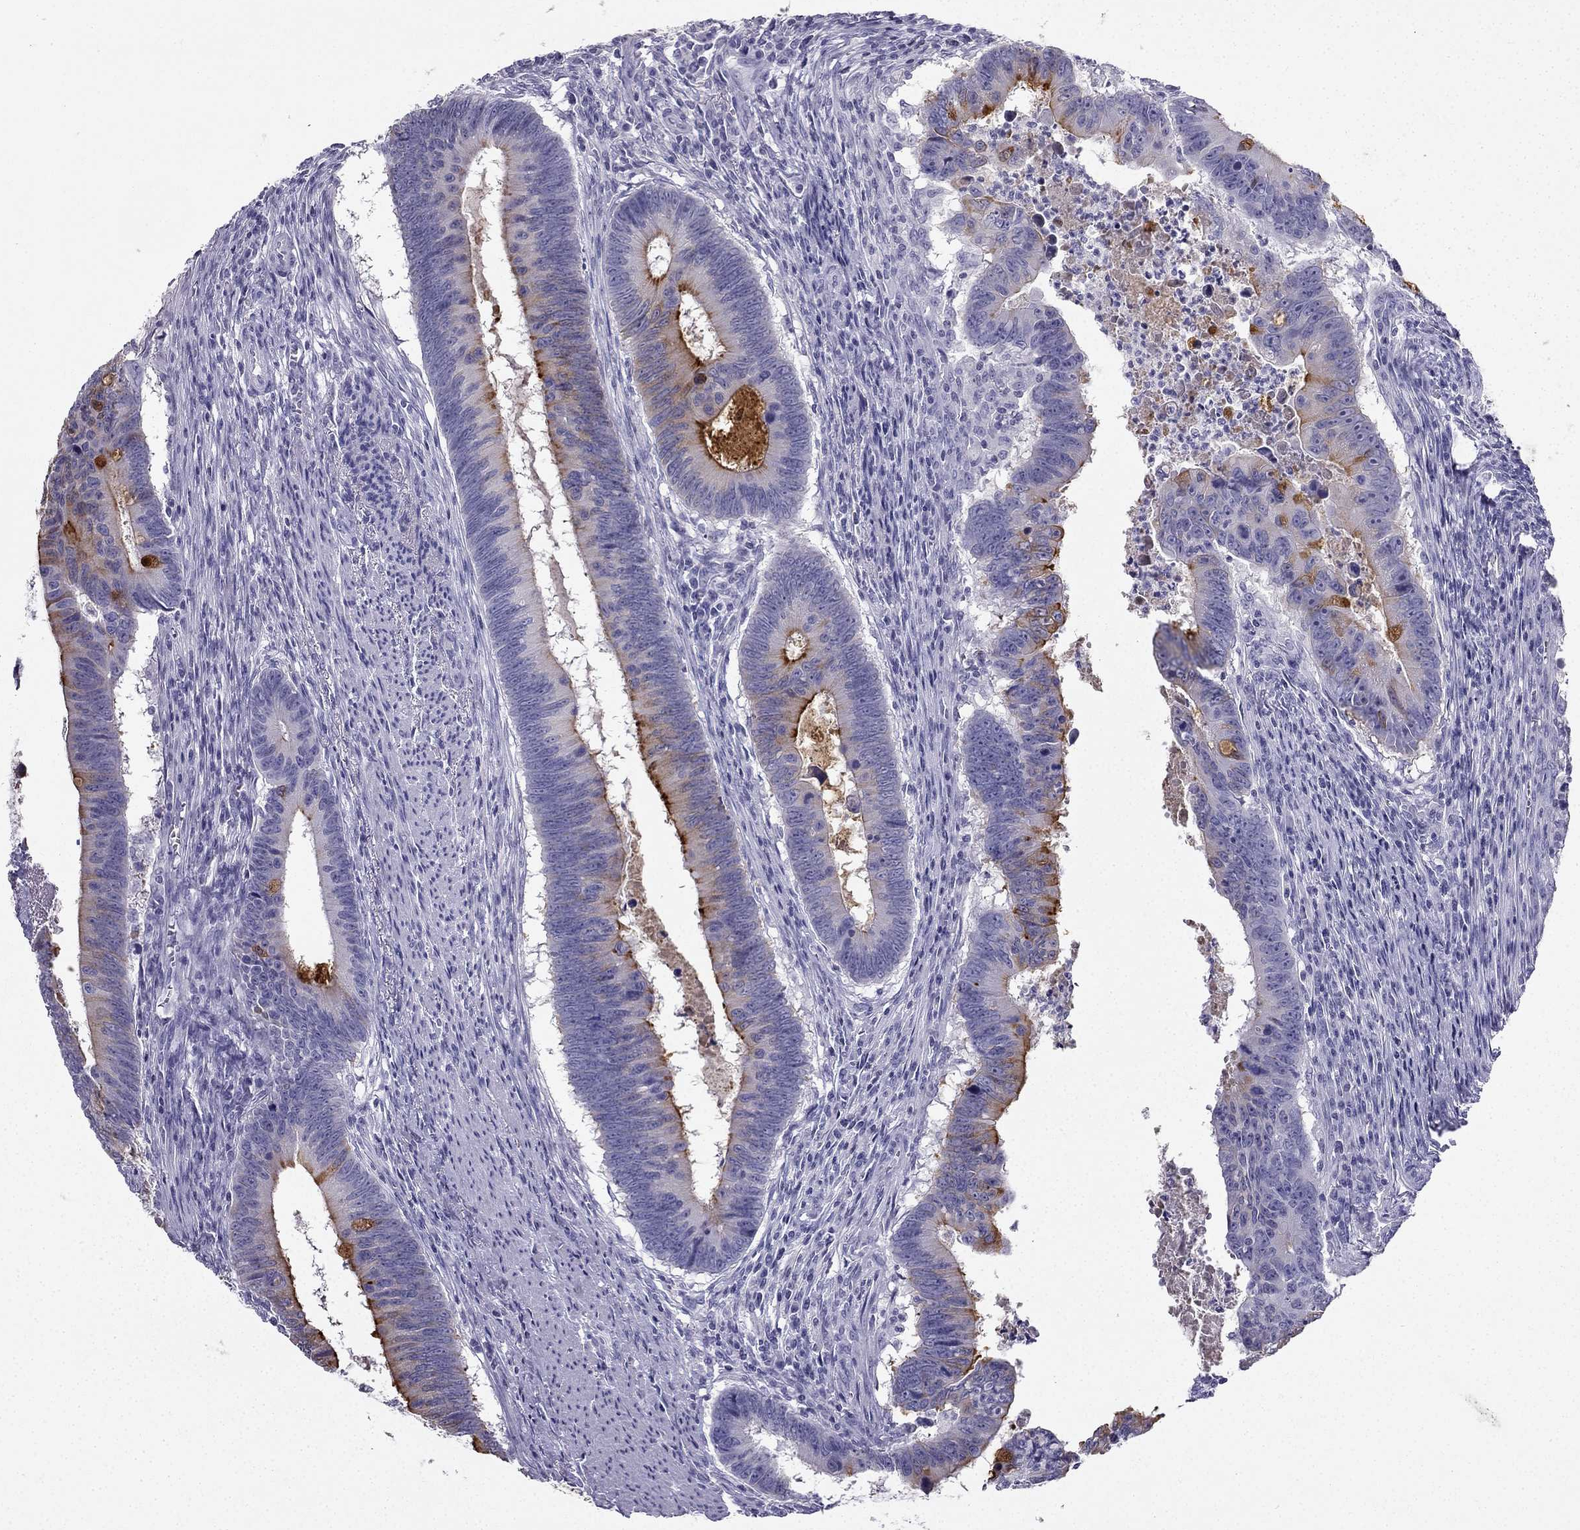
{"staining": {"intensity": "moderate", "quantity": "<25%", "location": "cytoplasmic/membranous"}, "tissue": "colorectal cancer", "cell_type": "Tumor cells", "image_type": "cancer", "snomed": [{"axis": "morphology", "description": "Adenocarcinoma, NOS"}, {"axis": "topography", "description": "Colon"}], "caption": "Colorectal cancer stained with IHC reveals moderate cytoplasmic/membranous positivity in approximately <25% of tumor cells.", "gene": "TFF3", "patient": {"sex": "female", "age": 87}}